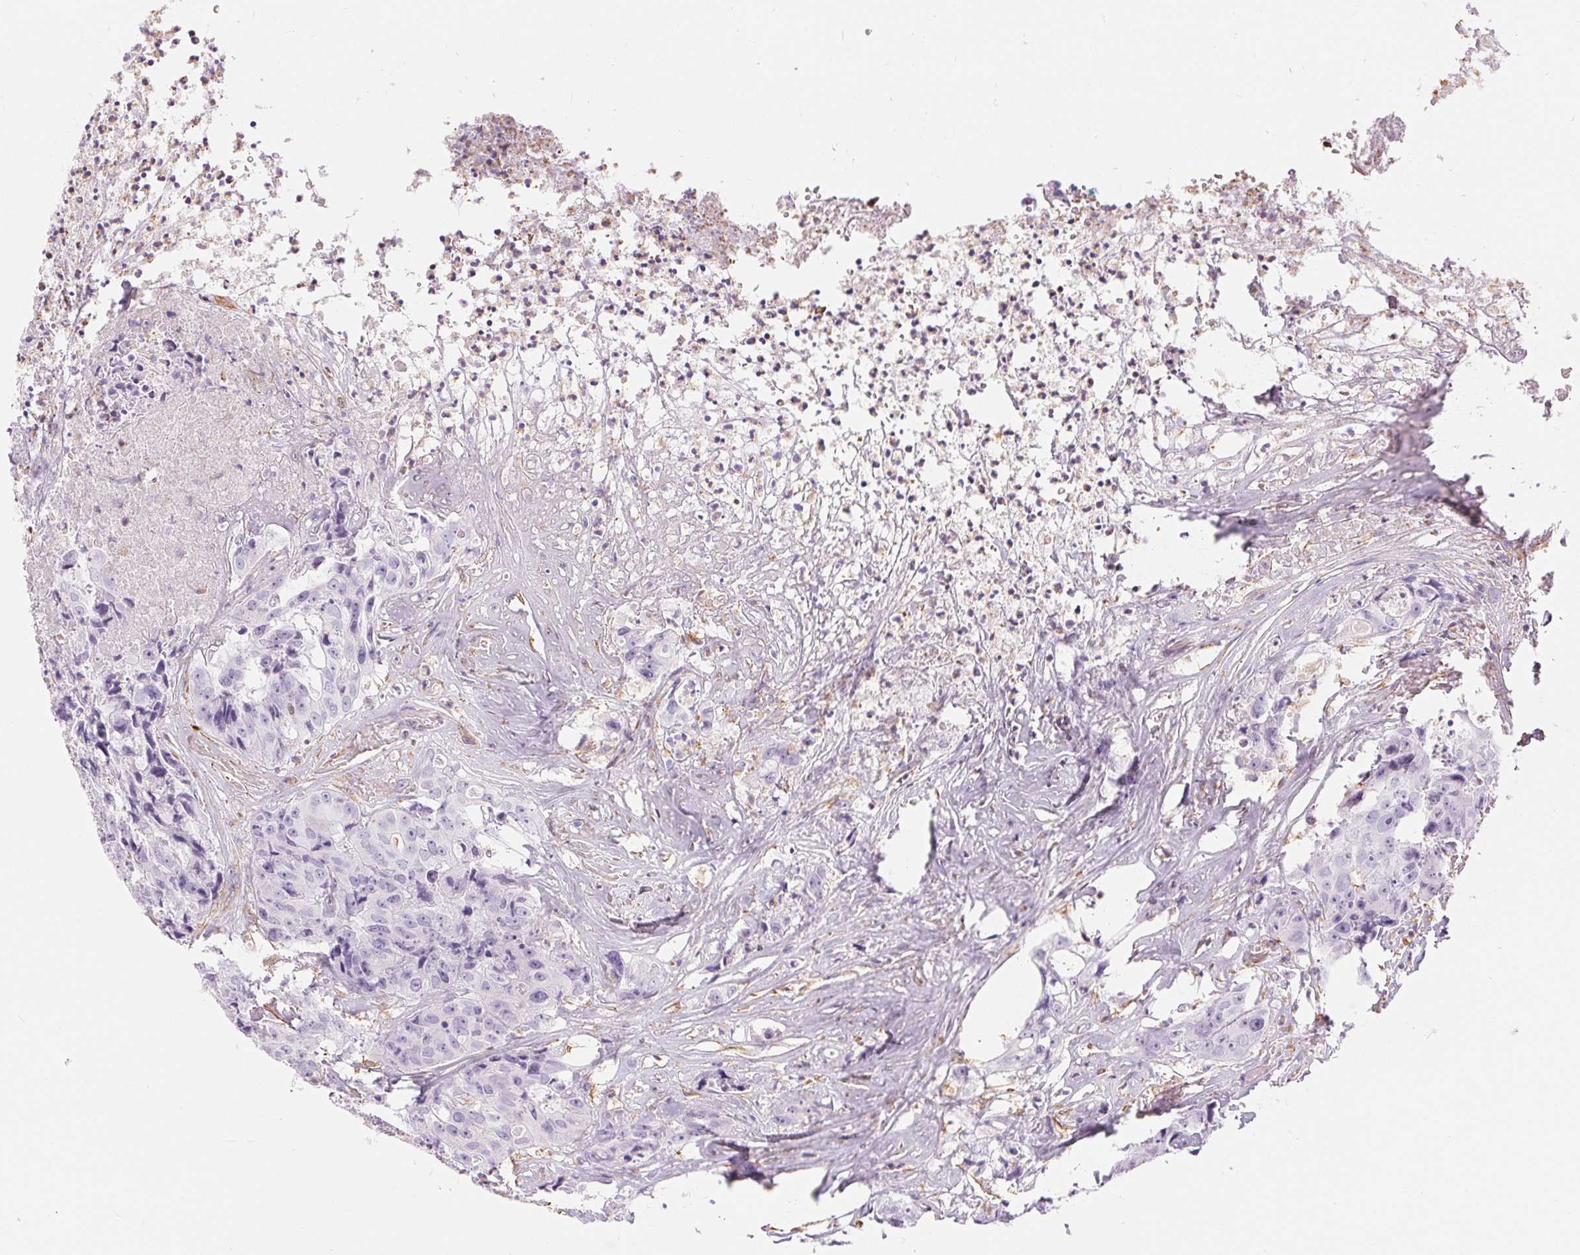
{"staining": {"intensity": "negative", "quantity": "none", "location": "none"}, "tissue": "colorectal cancer", "cell_type": "Tumor cells", "image_type": "cancer", "snomed": [{"axis": "morphology", "description": "Adenocarcinoma, NOS"}, {"axis": "topography", "description": "Rectum"}], "caption": "Tumor cells are negative for brown protein staining in colorectal cancer.", "gene": "GFAP", "patient": {"sex": "female", "age": 62}}